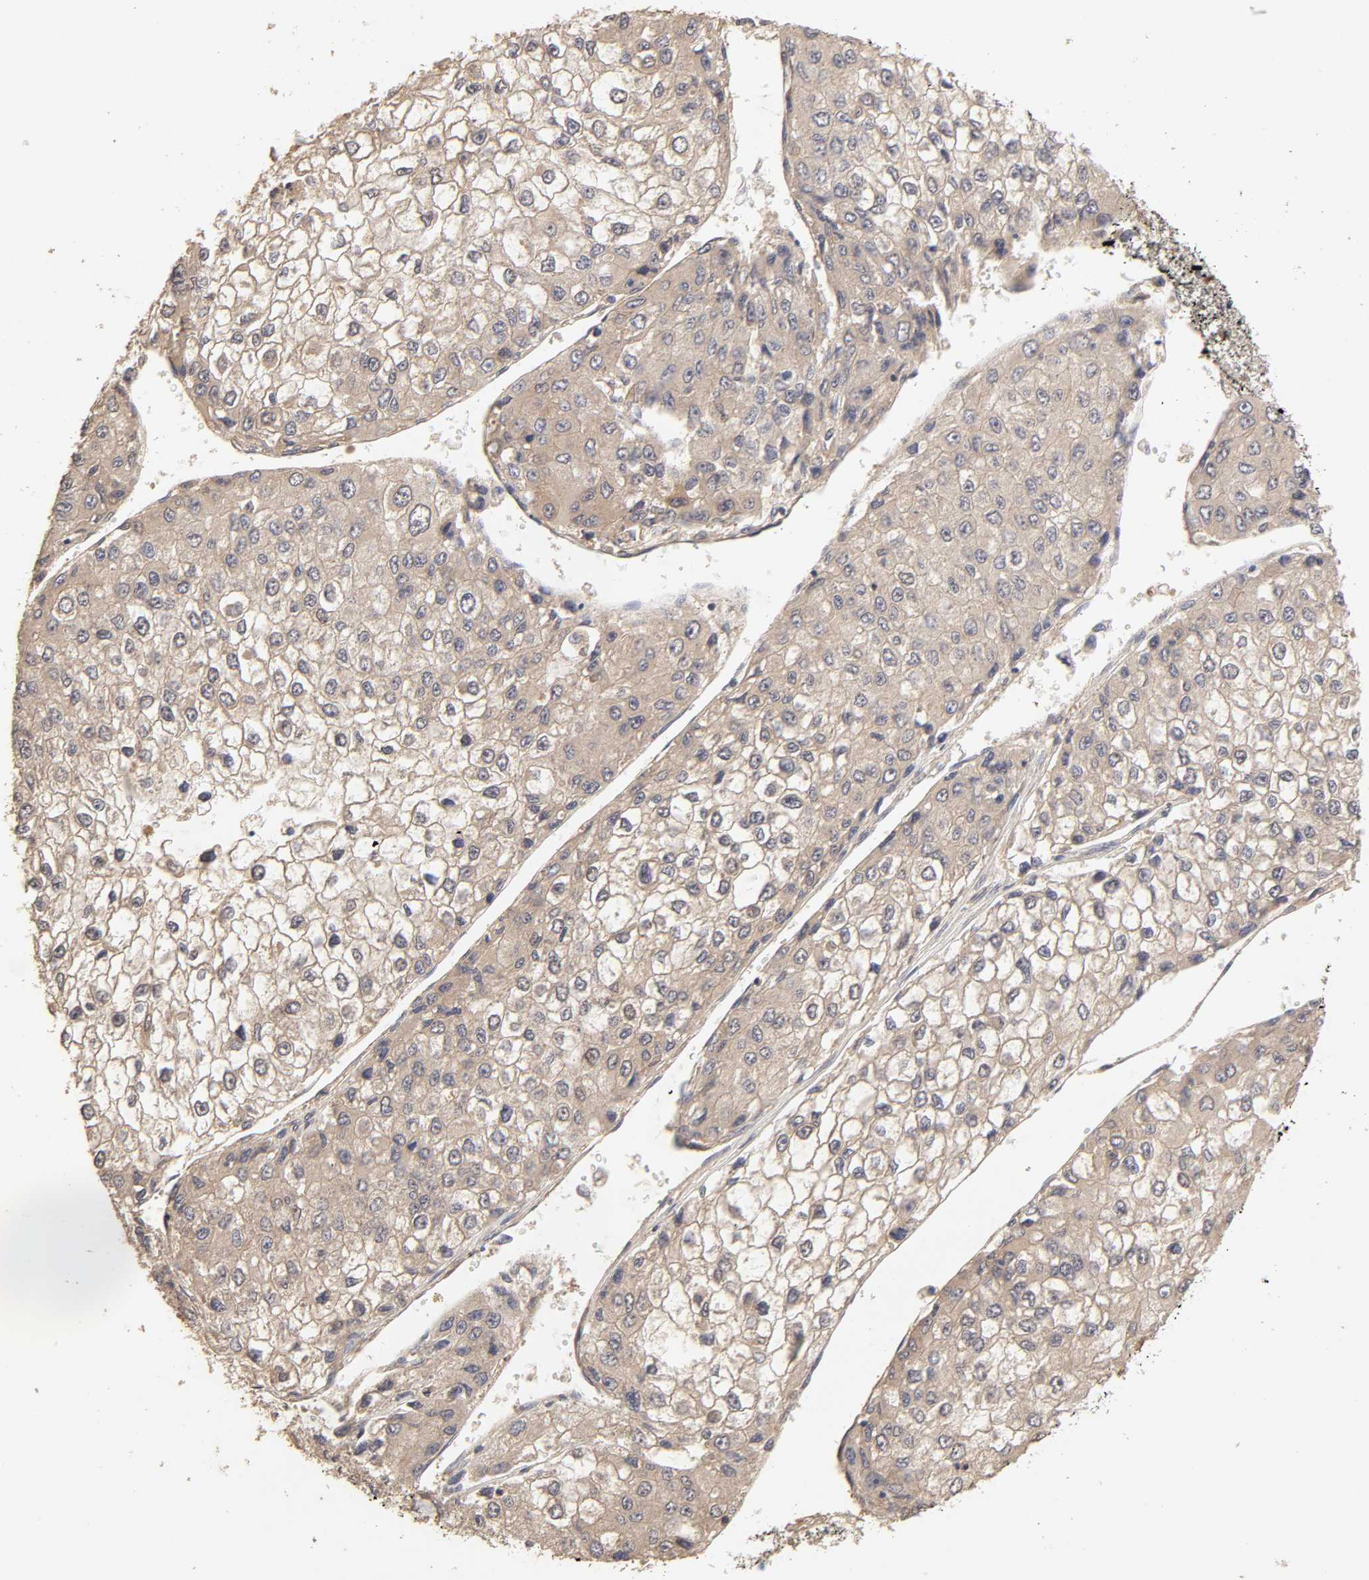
{"staining": {"intensity": "weak", "quantity": "25%-75%", "location": "cytoplasmic/membranous"}, "tissue": "liver cancer", "cell_type": "Tumor cells", "image_type": "cancer", "snomed": [{"axis": "morphology", "description": "Carcinoma, Hepatocellular, NOS"}, {"axis": "topography", "description": "Liver"}], "caption": "Weak cytoplasmic/membranous staining for a protein is identified in about 25%-75% of tumor cells of liver cancer (hepatocellular carcinoma) using immunohistochemistry.", "gene": "AP1G2", "patient": {"sex": "female", "age": 66}}